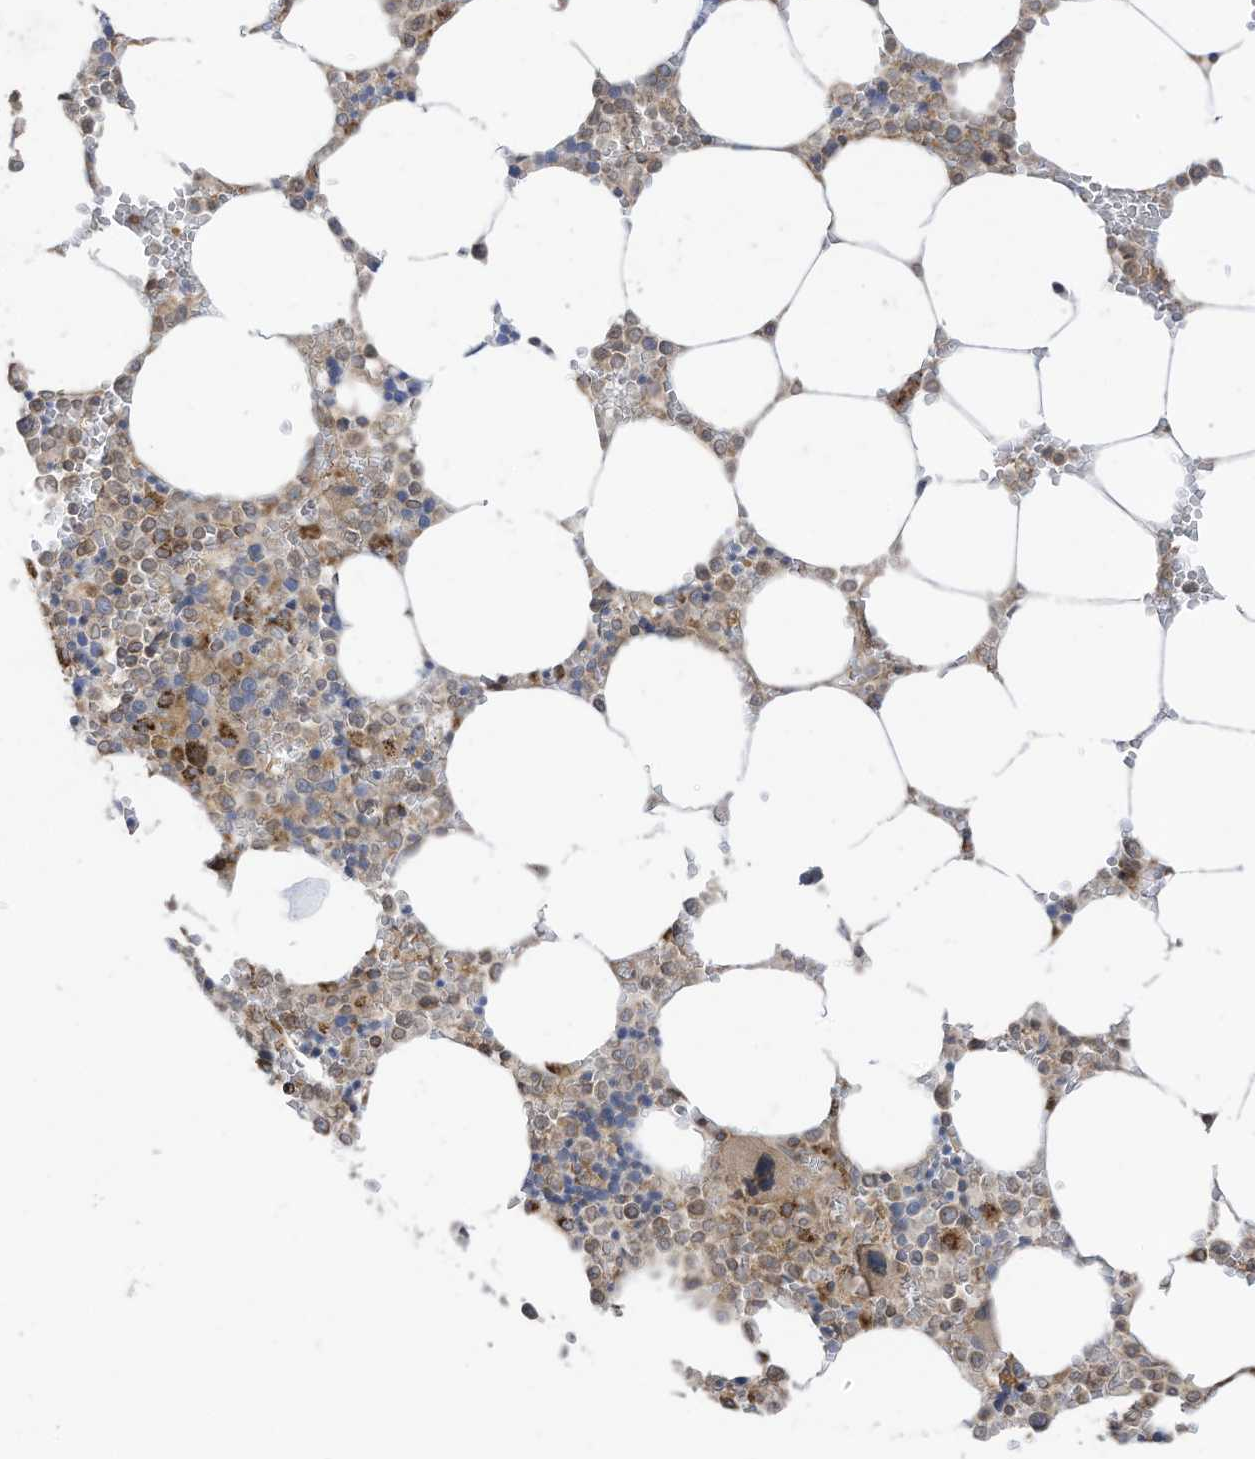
{"staining": {"intensity": "strong", "quantity": "25%-75%", "location": "cytoplasmic/membranous"}, "tissue": "bone marrow", "cell_type": "Hematopoietic cells", "image_type": "normal", "snomed": [{"axis": "morphology", "description": "Normal tissue, NOS"}, {"axis": "topography", "description": "Bone marrow"}], "caption": "Human bone marrow stained with a brown dye shows strong cytoplasmic/membranous positive staining in about 25%-75% of hematopoietic cells.", "gene": "CGAS", "patient": {"sex": "male", "age": 70}}